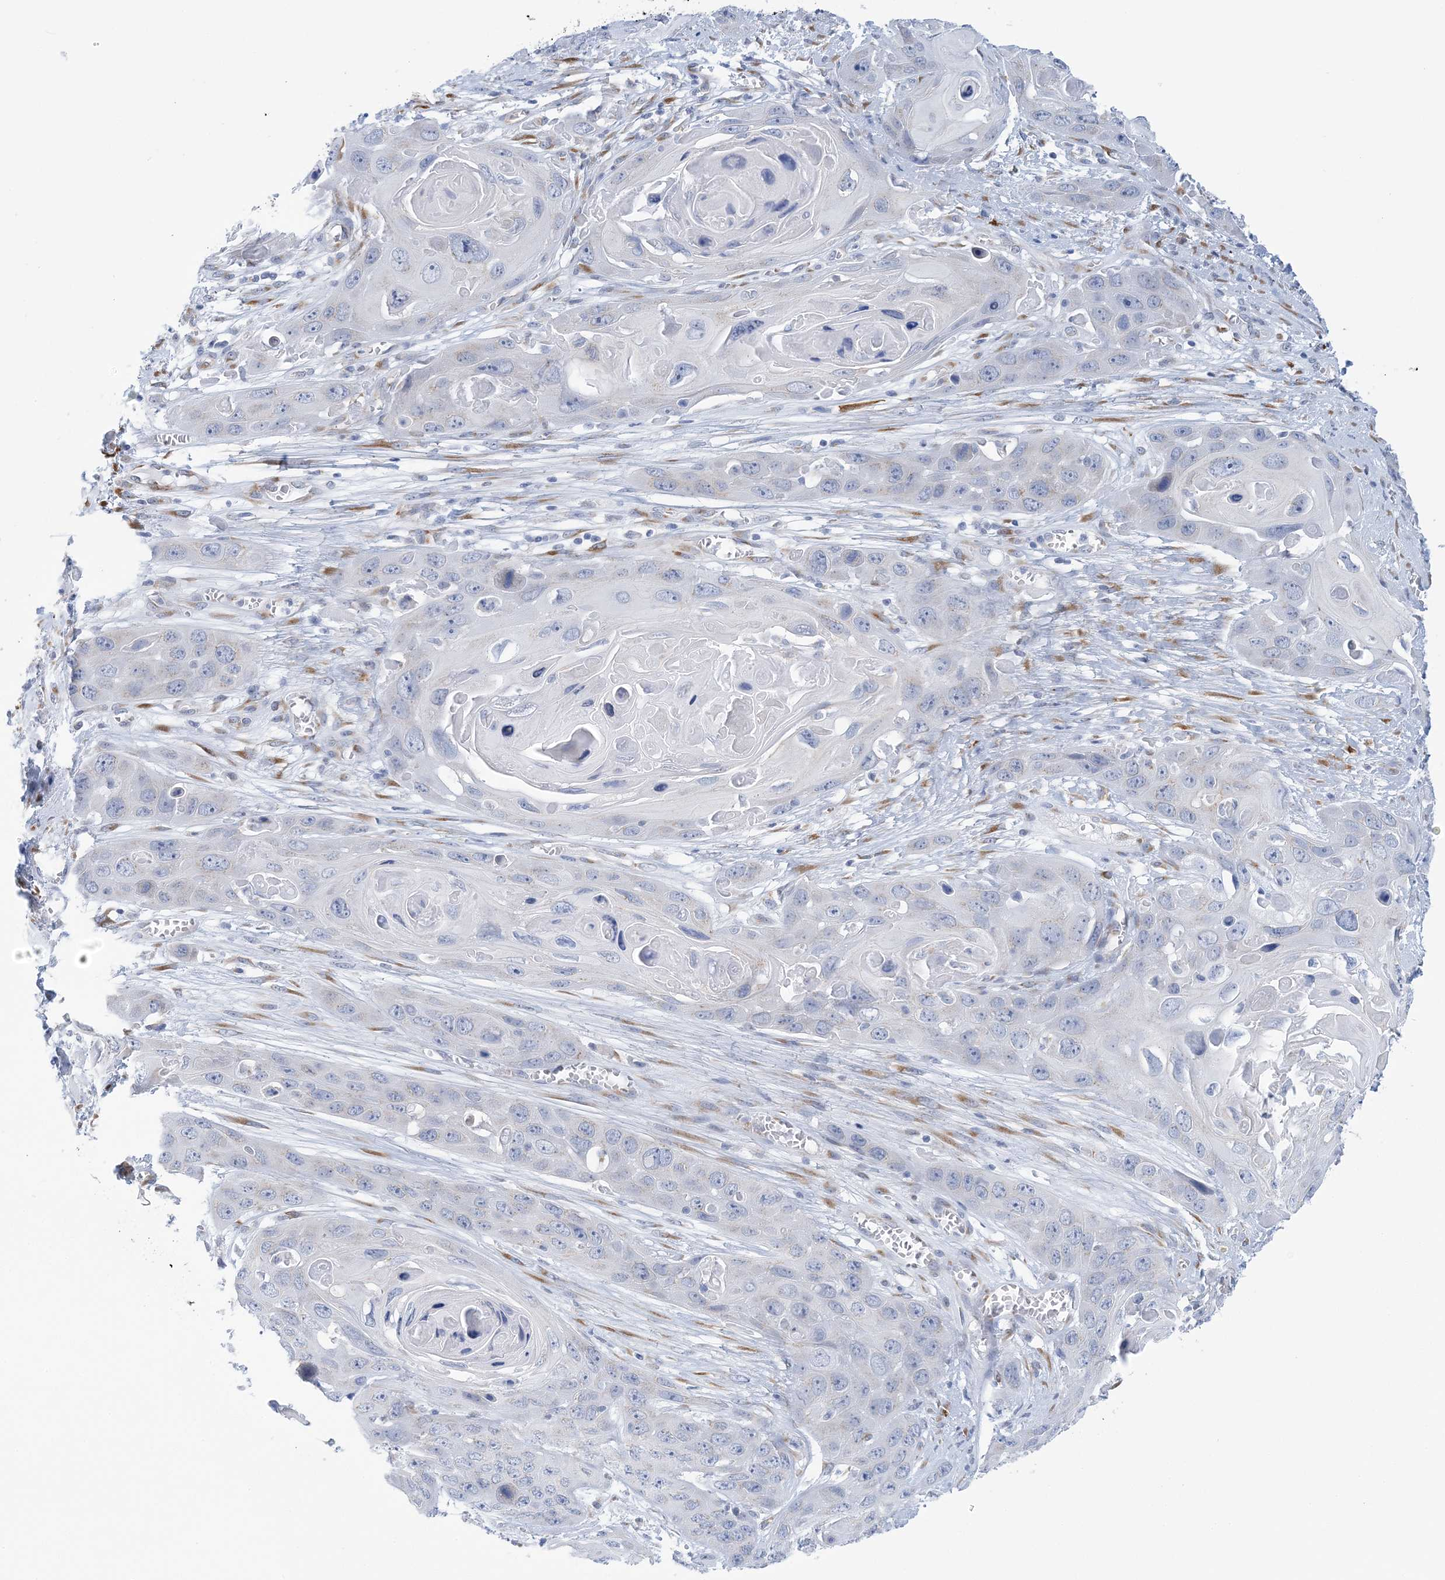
{"staining": {"intensity": "negative", "quantity": "none", "location": "none"}, "tissue": "skin cancer", "cell_type": "Tumor cells", "image_type": "cancer", "snomed": [{"axis": "morphology", "description": "Squamous cell carcinoma, NOS"}, {"axis": "topography", "description": "Skin"}], "caption": "There is no significant expression in tumor cells of skin squamous cell carcinoma. (IHC, brightfield microscopy, high magnification).", "gene": "PLEKHG4B", "patient": {"sex": "male", "age": 55}}